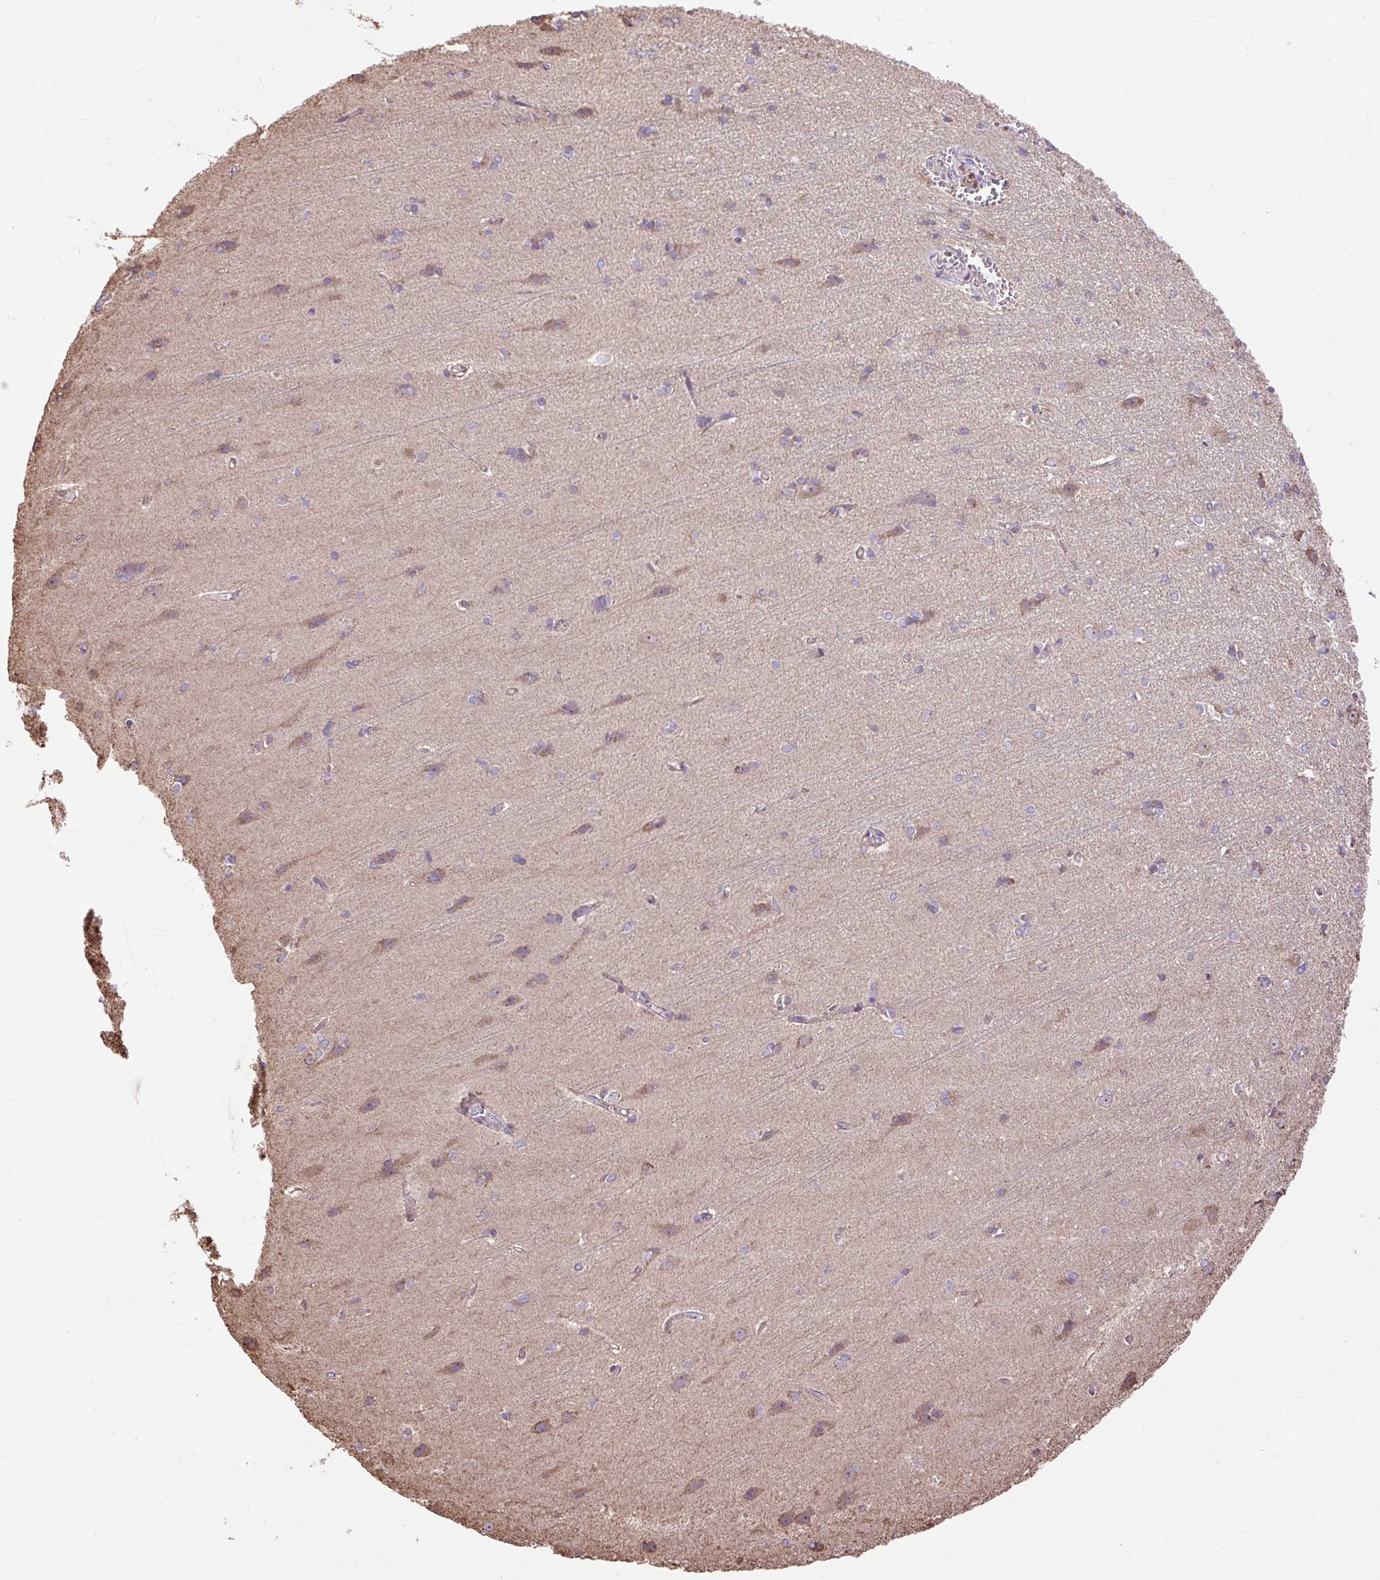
{"staining": {"intensity": "weak", "quantity": "<25%", "location": "cytoplasmic/membranous"}, "tissue": "cerebral cortex", "cell_type": "Endothelial cells", "image_type": "normal", "snomed": [{"axis": "morphology", "description": "Normal tissue, NOS"}, {"axis": "topography", "description": "Cerebral cortex"}], "caption": "High magnification brightfield microscopy of benign cerebral cortex stained with DAB (brown) and counterstained with hematoxylin (blue): endothelial cells show no significant expression. (DAB immunohistochemistry with hematoxylin counter stain).", "gene": "PLCG1", "patient": {"sex": "male", "age": 37}}